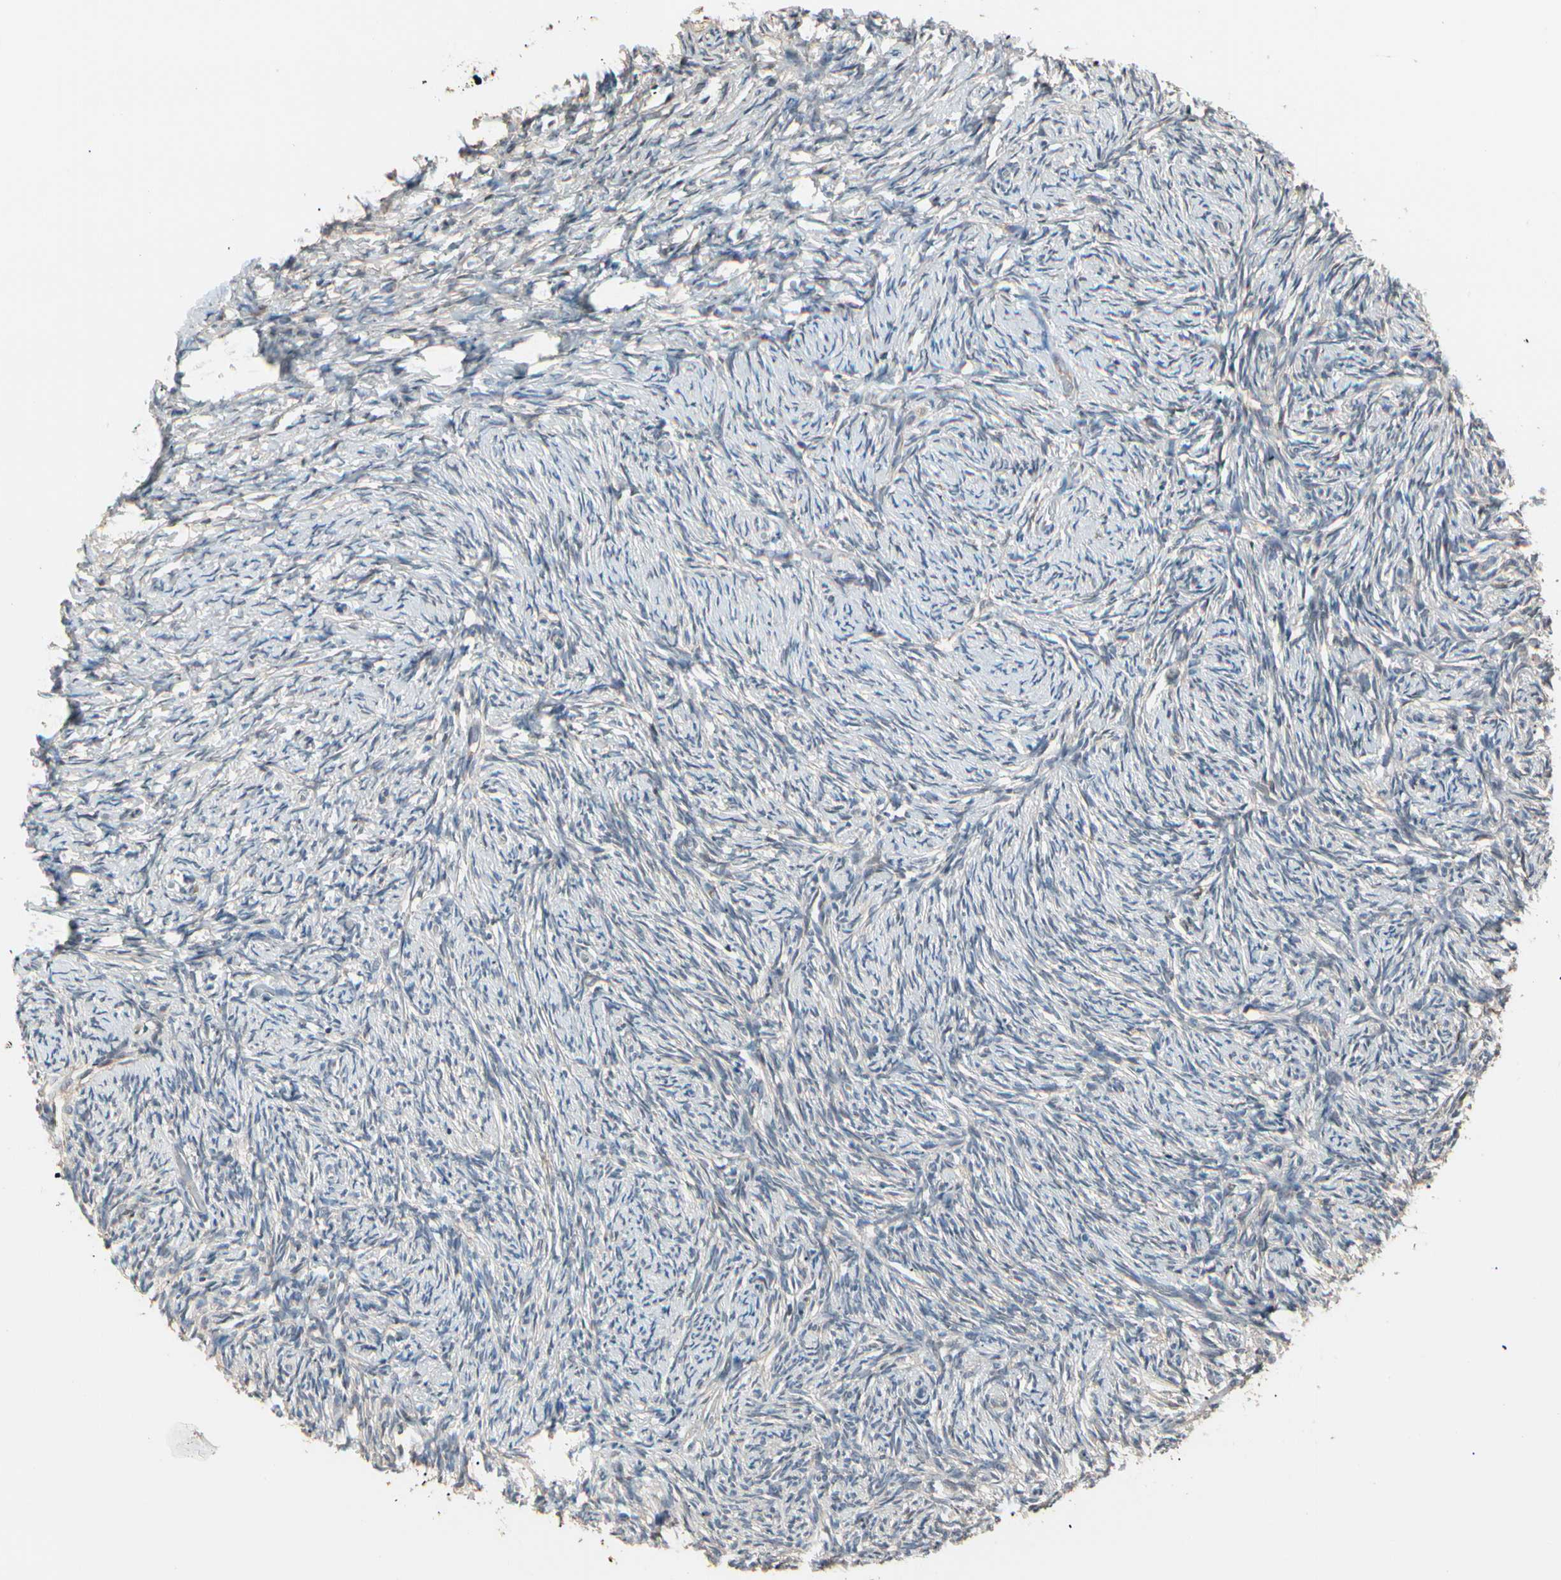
{"staining": {"intensity": "weak", "quantity": "<25%", "location": "cytoplasmic/membranous"}, "tissue": "ovary", "cell_type": "Ovarian stroma cells", "image_type": "normal", "snomed": [{"axis": "morphology", "description": "Normal tissue, NOS"}, {"axis": "topography", "description": "Ovary"}], "caption": "The photomicrograph shows no staining of ovarian stroma cells in normal ovary.", "gene": "MAPK13", "patient": {"sex": "female", "age": 60}}